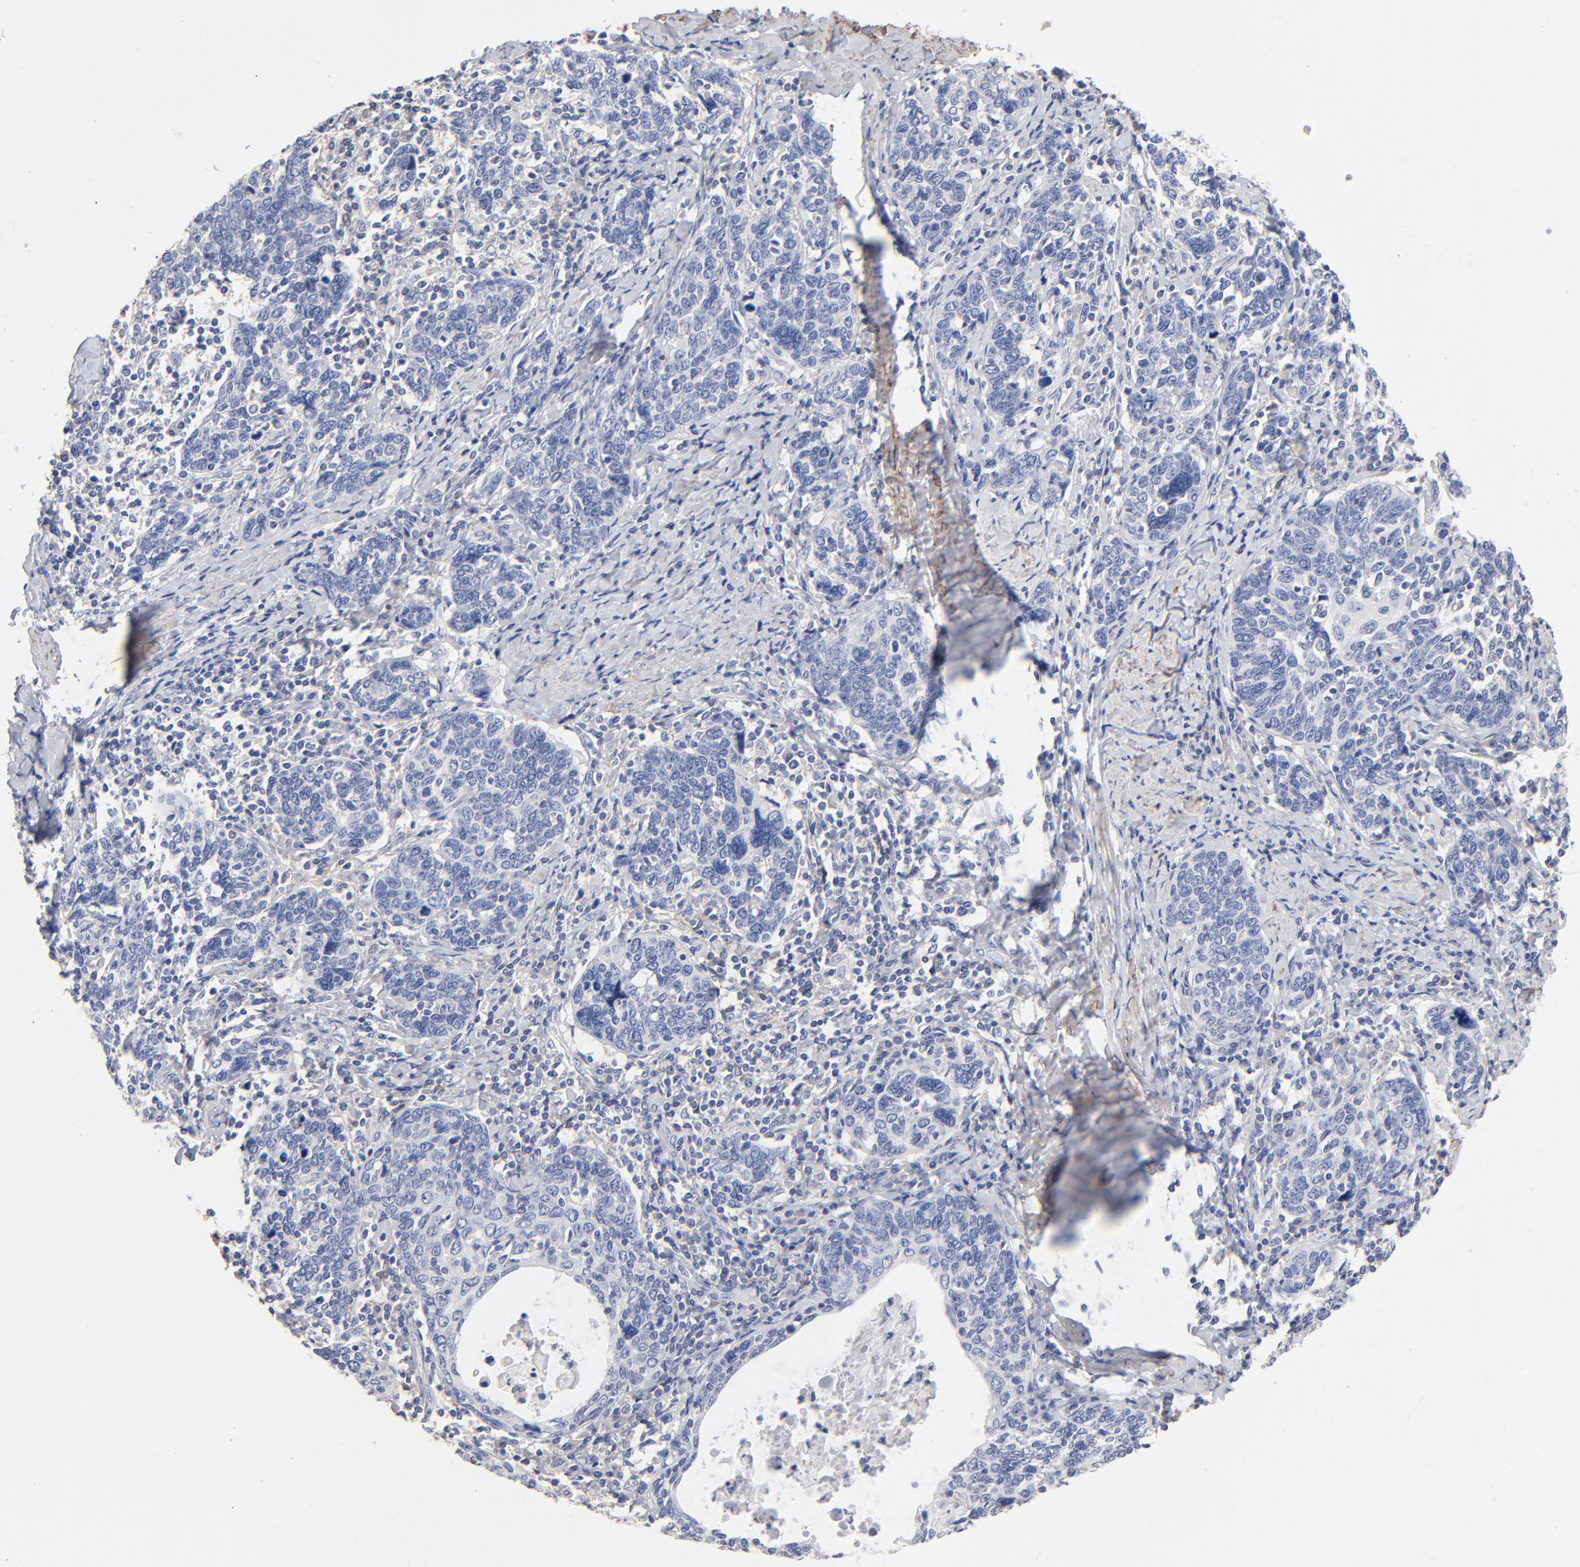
{"staining": {"intensity": "negative", "quantity": "none", "location": "none"}, "tissue": "cervical cancer", "cell_type": "Tumor cells", "image_type": "cancer", "snomed": [{"axis": "morphology", "description": "Squamous cell carcinoma, NOS"}, {"axis": "topography", "description": "Cervix"}], "caption": "The immunohistochemistry (IHC) photomicrograph has no significant expression in tumor cells of cervical squamous cell carcinoma tissue.", "gene": "ITGA8", "patient": {"sex": "female", "age": 41}}